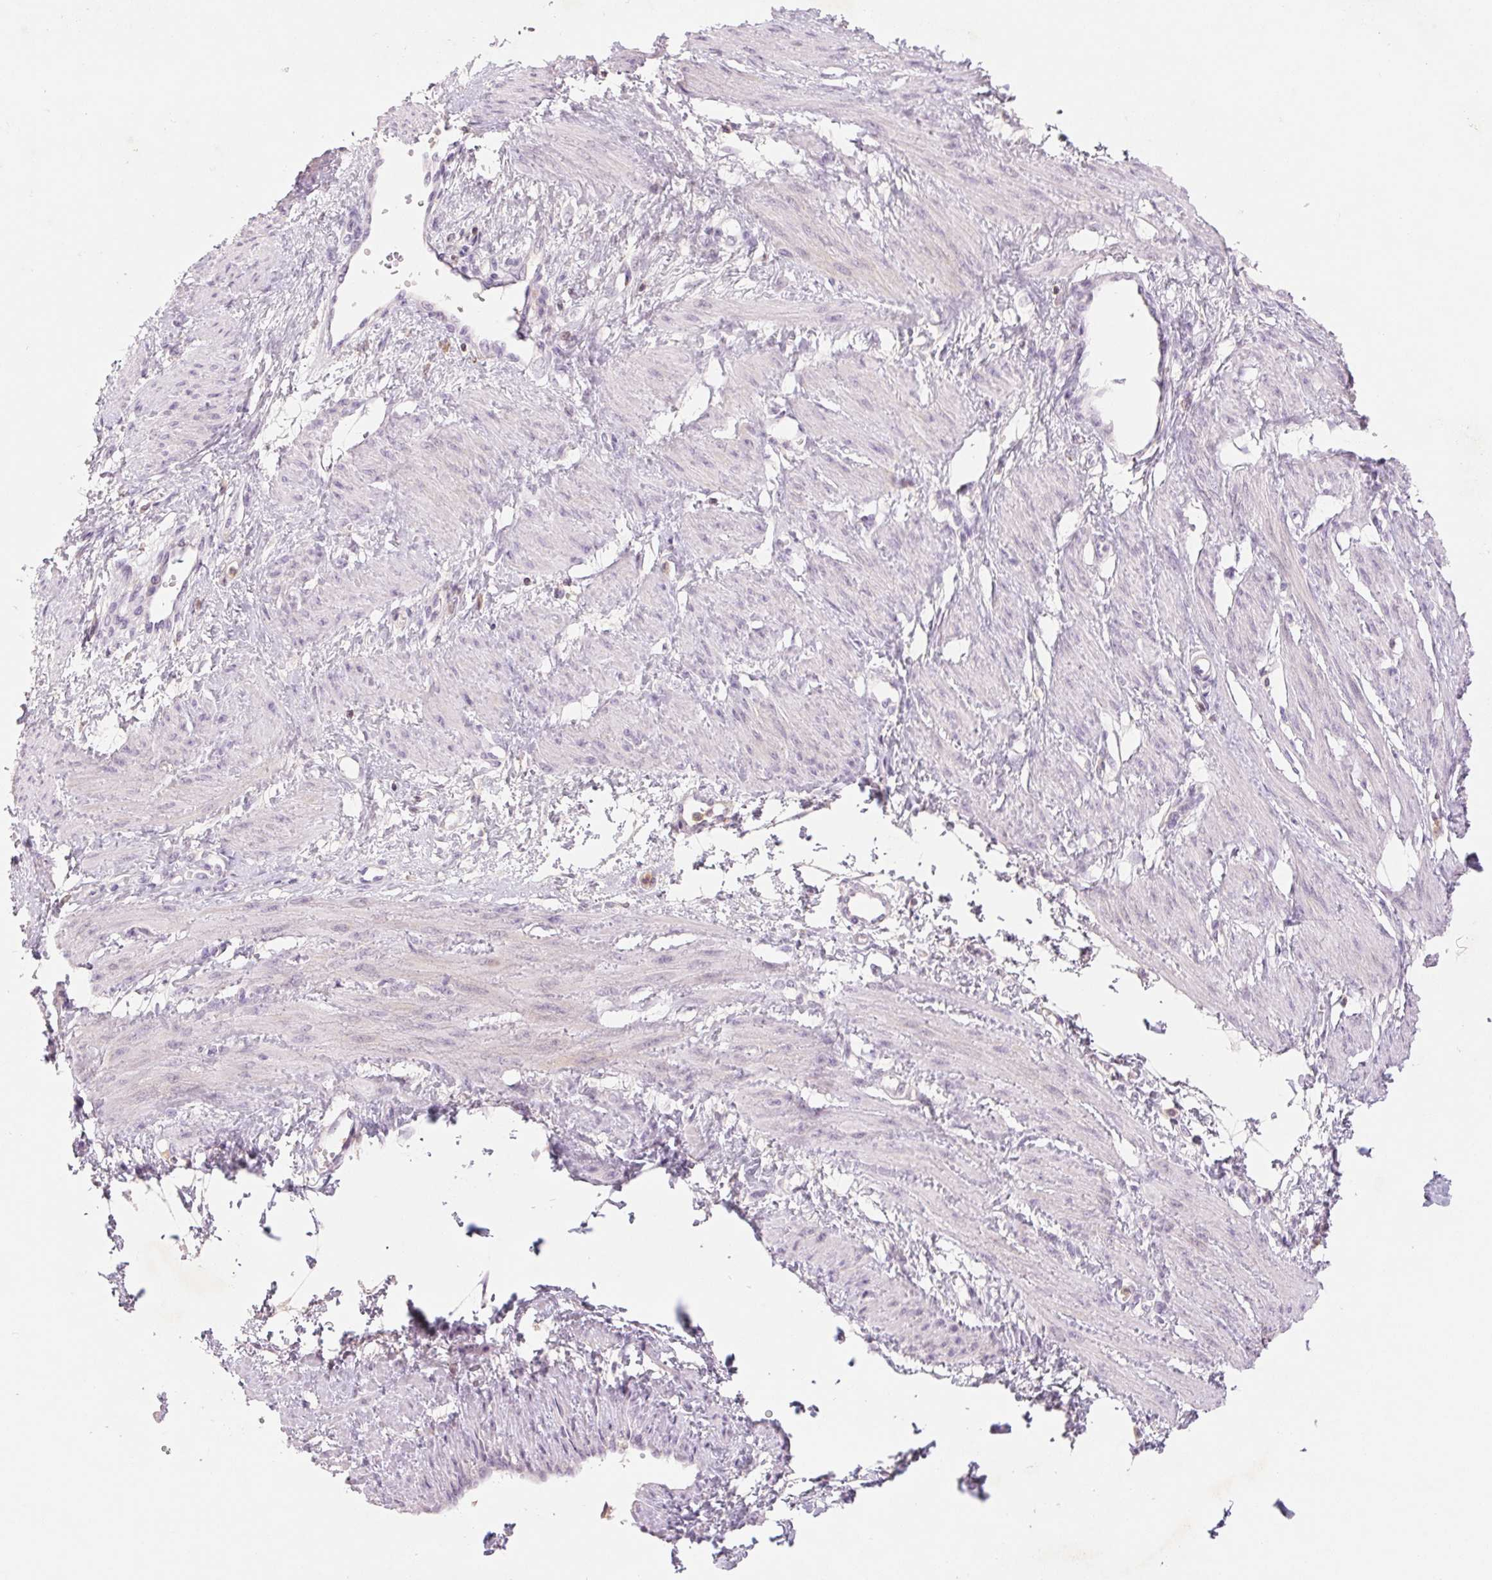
{"staining": {"intensity": "negative", "quantity": "none", "location": "none"}, "tissue": "smooth muscle", "cell_type": "Smooth muscle cells", "image_type": "normal", "snomed": [{"axis": "morphology", "description": "Normal tissue, NOS"}, {"axis": "topography", "description": "Smooth muscle"}, {"axis": "topography", "description": "Uterus"}], "caption": "Histopathology image shows no protein staining in smooth muscle cells of benign smooth muscle.", "gene": "KIF26A", "patient": {"sex": "female", "age": 39}}